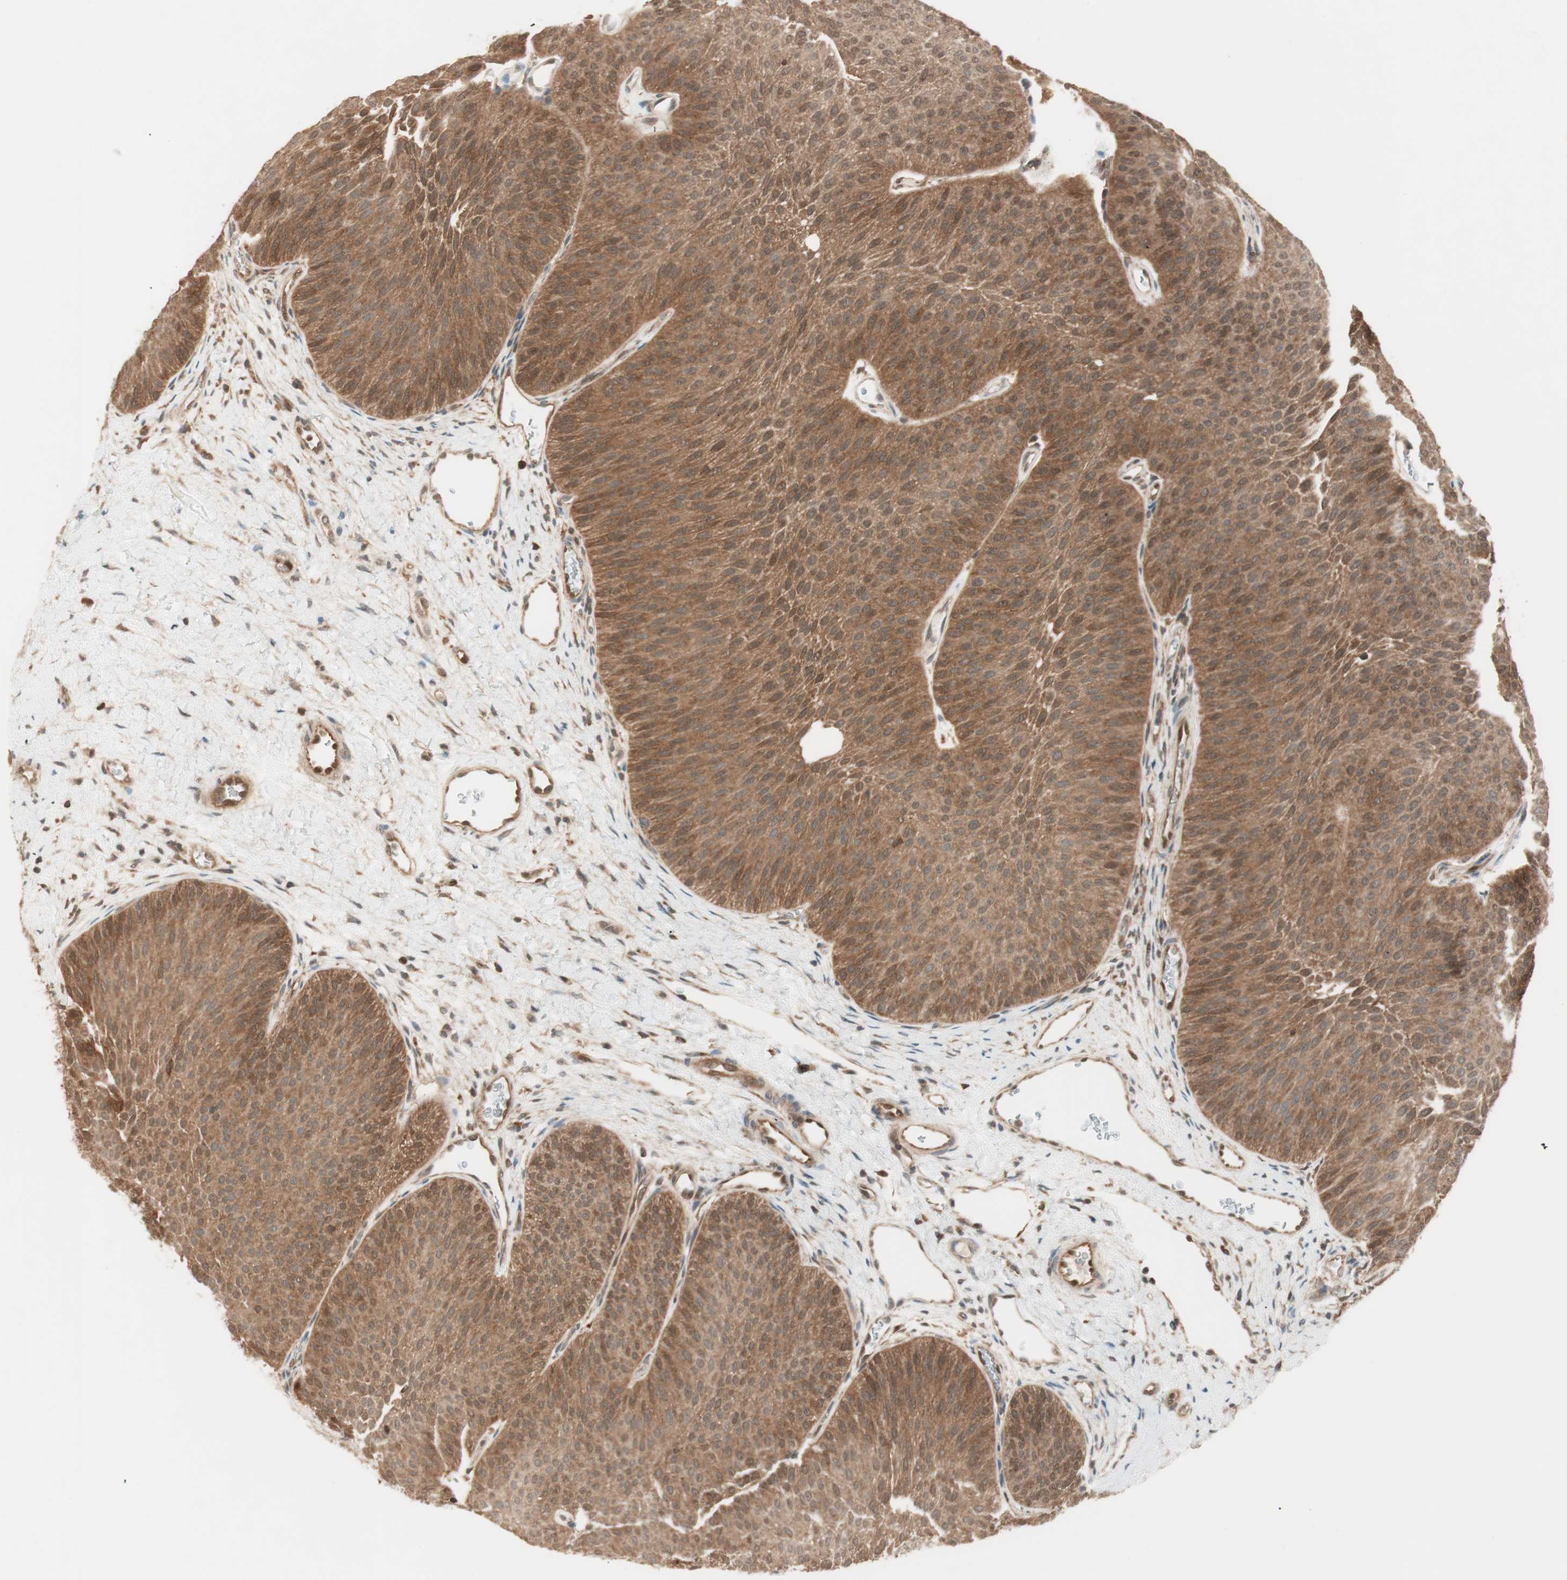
{"staining": {"intensity": "strong", "quantity": ">75%", "location": "cytoplasmic/membranous"}, "tissue": "urothelial cancer", "cell_type": "Tumor cells", "image_type": "cancer", "snomed": [{"axis": "morphology", "description": "Urothelial carcinoma, Low grade"}, {"axis": "topography", "description": "Urinary bladder"}], "caption": "High-magnification brightfield microscopy of low-grade urothelial carcinoma stained with DAB (3,3'-diaminobenzidine) (brown) and counterstained with hematoxylin (blue). tumor cells exhibit strong cytoplasmic/membranous expression is present in approximately>75% of cells.", "gene": "GALT", "patient": {"sex": "female", "age": 60}}